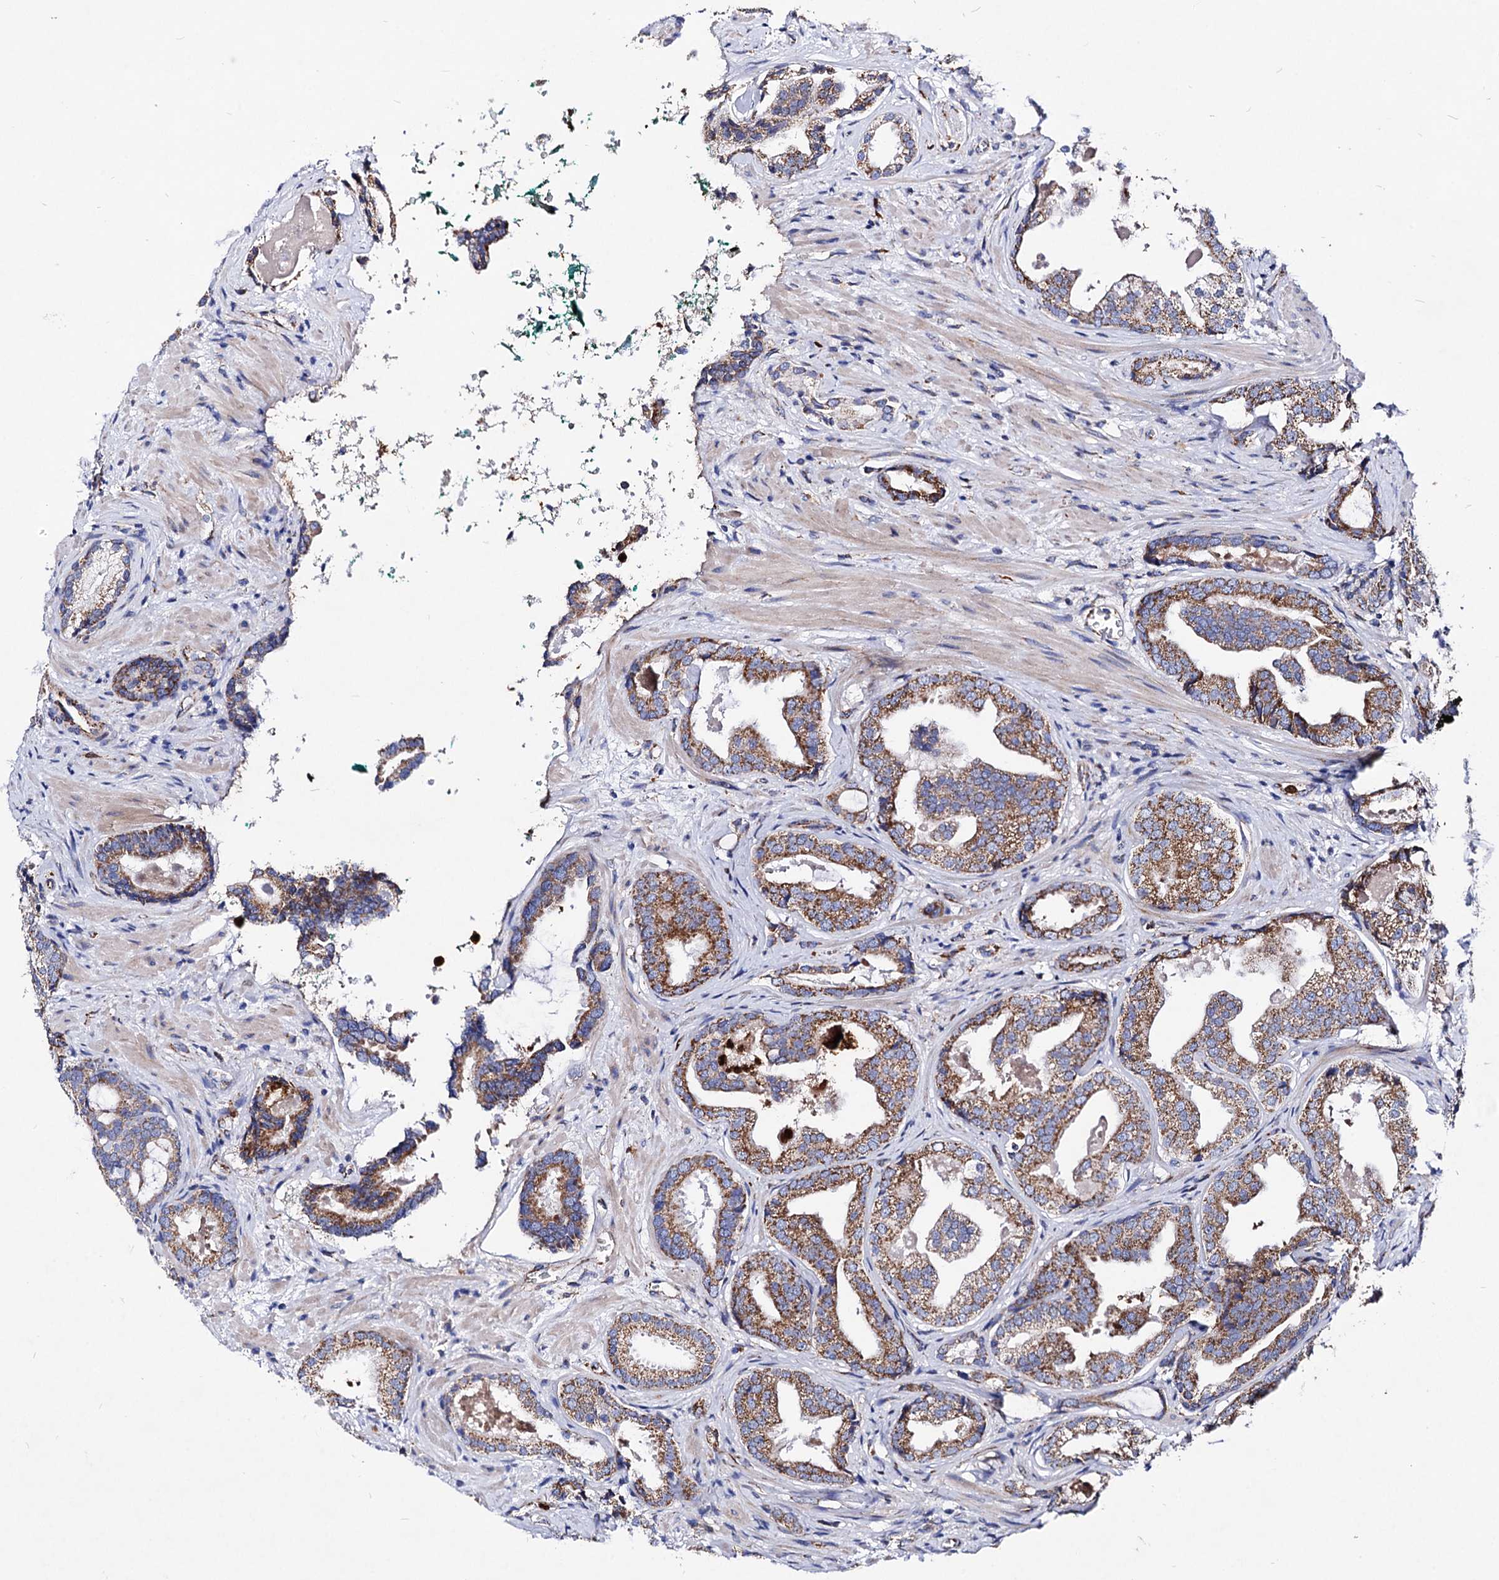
{"staining": {"intensity": "moderate", "quantity": ">75%", "location": "cytoplasmic/membranous"}, "tissue": "prostate cancer", "cell_type": "Tumor cells", "image_type": "cancer", "snomed": [{"axis": "morphology", "description": "Adenocarcinoma, High grade"}, {"axis": "topography", "description": "Prostate"}], "caption": "Protein positivity by immunohistochemistry exhibits moderate cytoplasmic/membranous expression in approximately >75% of tumor cells in prostate adenocarcinoma (high-grade). The protein is stained brown, and the nuclei are stained in blue (DAB (3,3'-diaminobenzidine) IHC with brightfield microscopy, high magnification).", "gene": "ACAD9", "patient": {"sex": "male", "age": 60}}